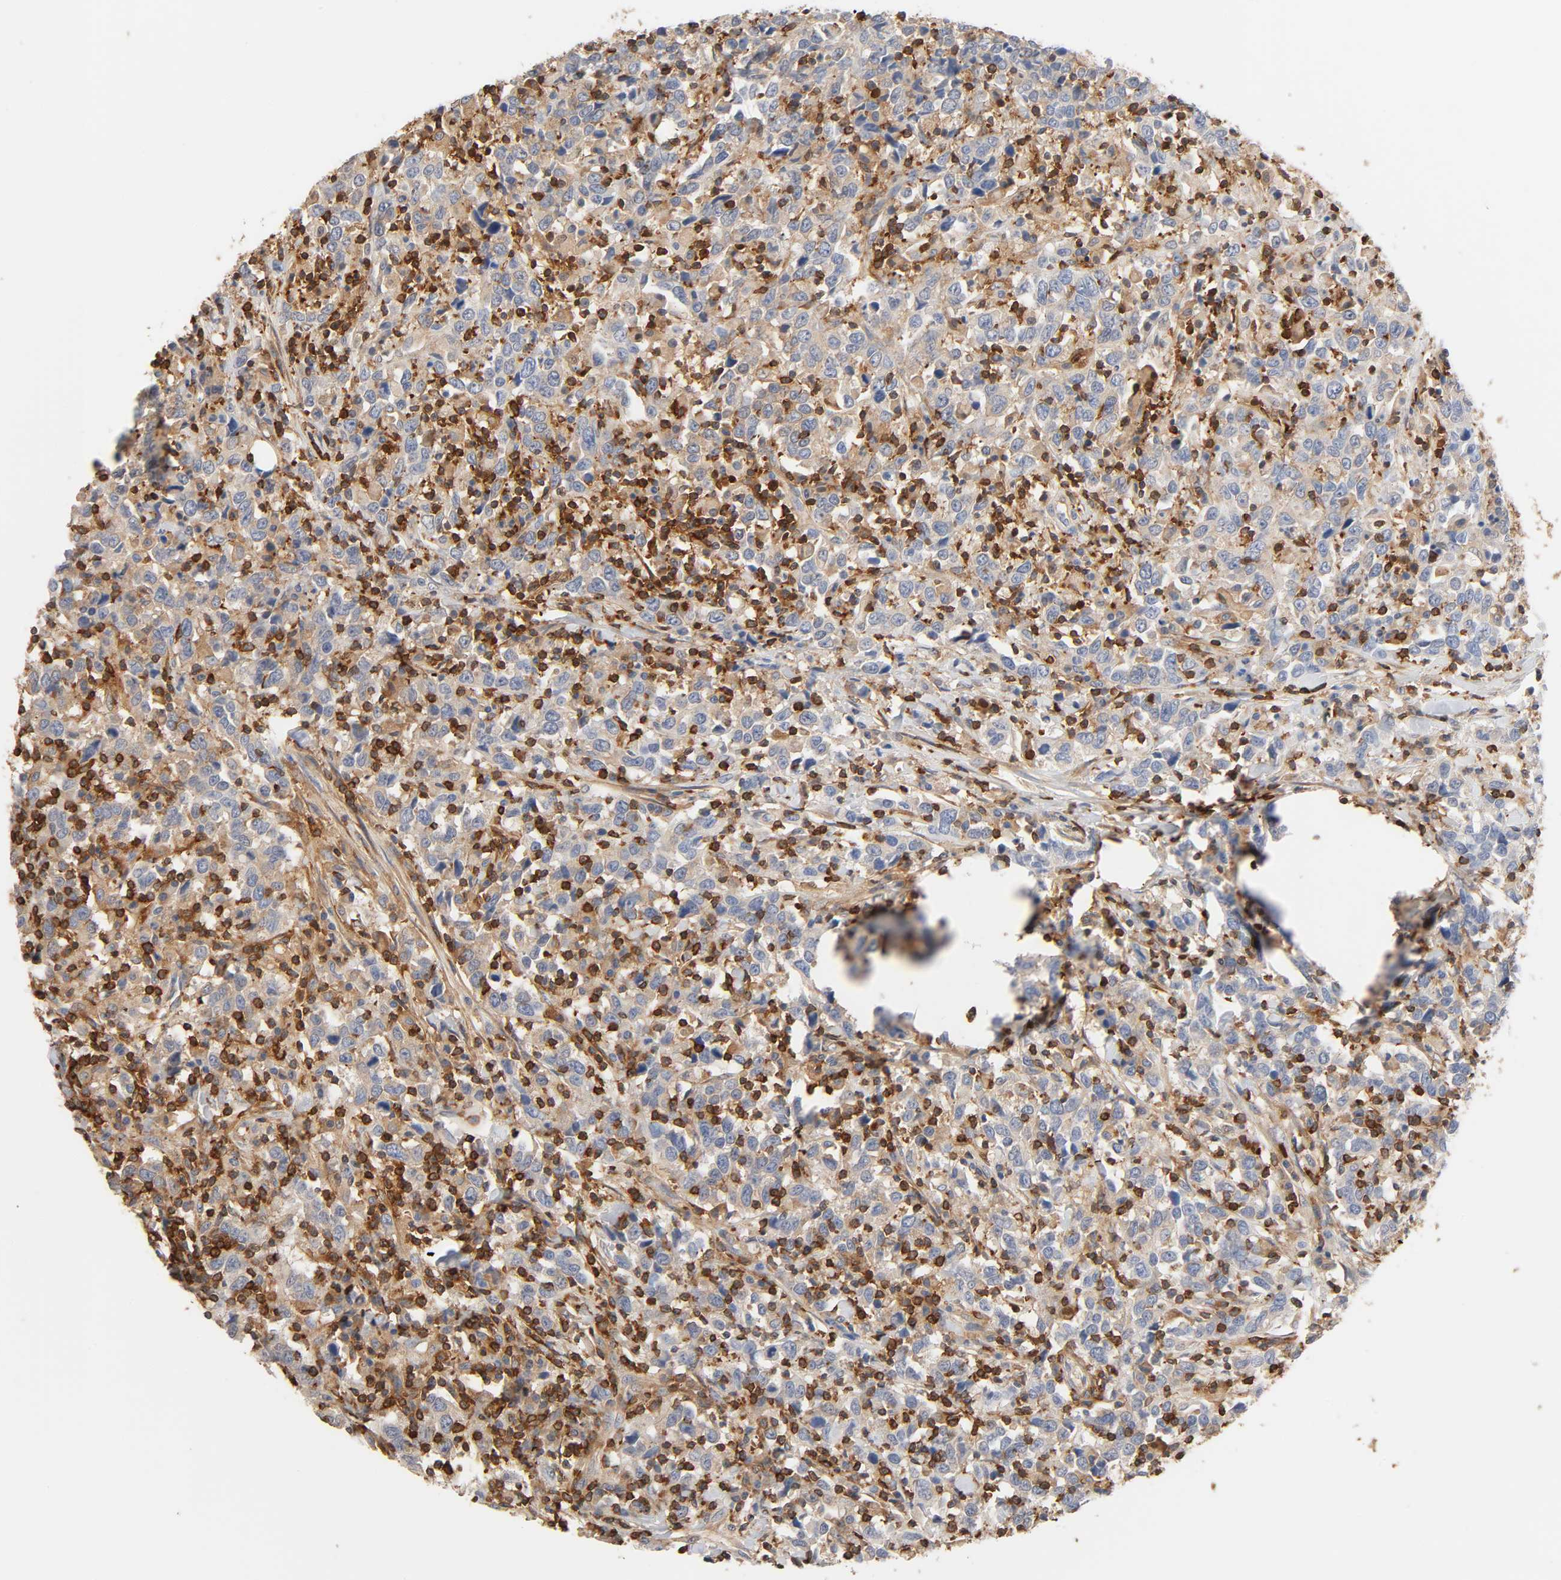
{"staining": {"intensity": "moderate", "quantity": ">75%", "location": "cytoplasmic/membranous"}, "tissue": "urothelial cancer", "cell_type": "Tumor cells", "image_type": "cancer", "snomed": [{"axis": "morphology", "description": "Urothelial carcinoma, High grade"}, {"axis": "topography", "description": "Urinary bladder"}], "caption": "Protein staining exhibits moderate cytoplasmic/membranous positivity in about >75% of tumor cells in urothelial cancer.", "gene": "BIN1", "patient": {"sex": "male", "age": 61}}